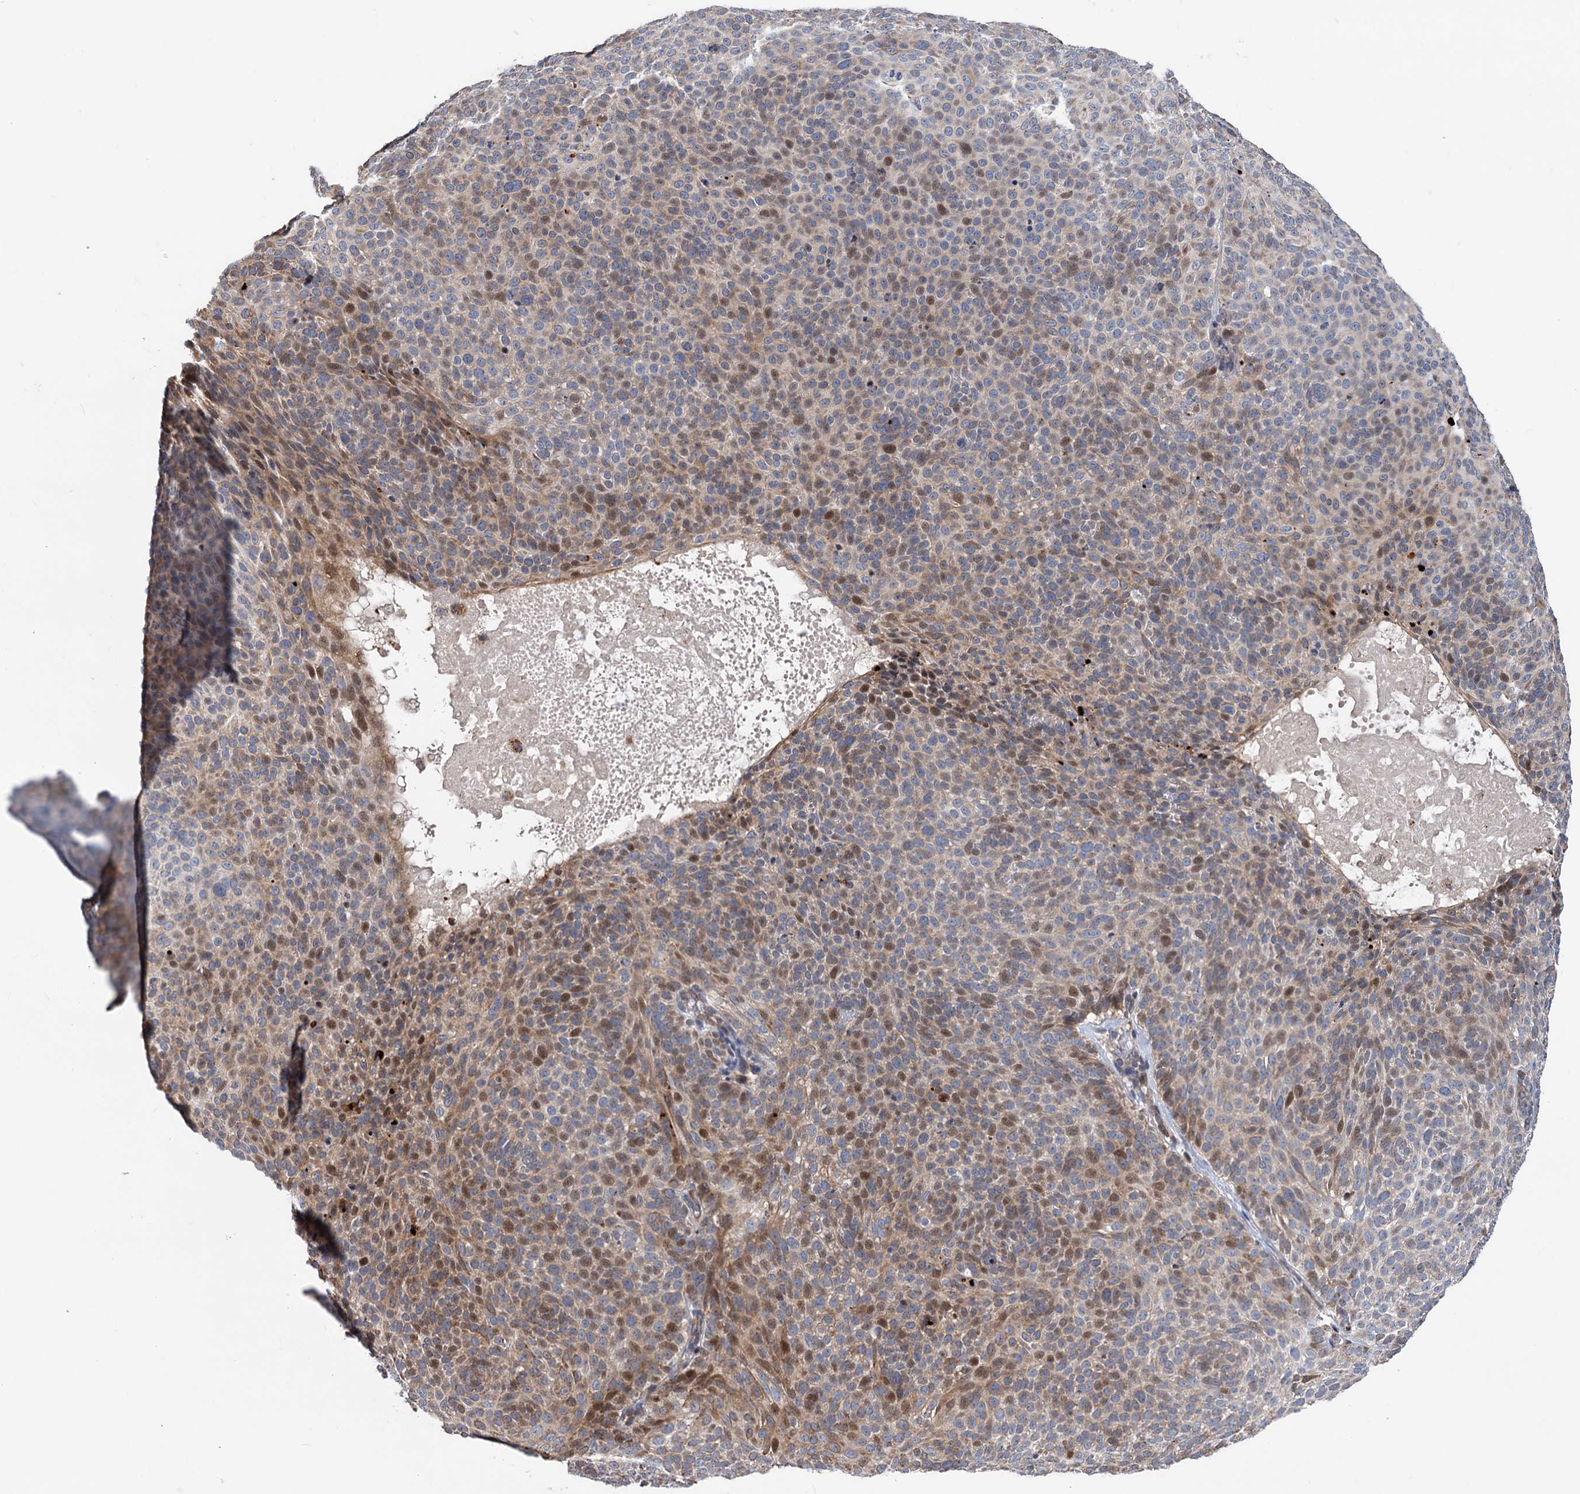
{"staining": {"intensity": "moderate", "quantity": "<25%", "location": "nuclear"}, "tissue": "skin cancer", "cell_type": "Tumor cells", "image_type": "cancer", "snomed": [{"axis": "morphology", "description": "Basal cell carcinoma"}, {"axis": "topography", "description": "Skin"}], "caption": "Human skin cancer (basal cell carcinoma) stained for a protein (brown) exhibits moderate nuclear positive expression in about <25% of tumor cells.", "gene": "UBR1", "patient": {"sex": "male", "age": 85}}